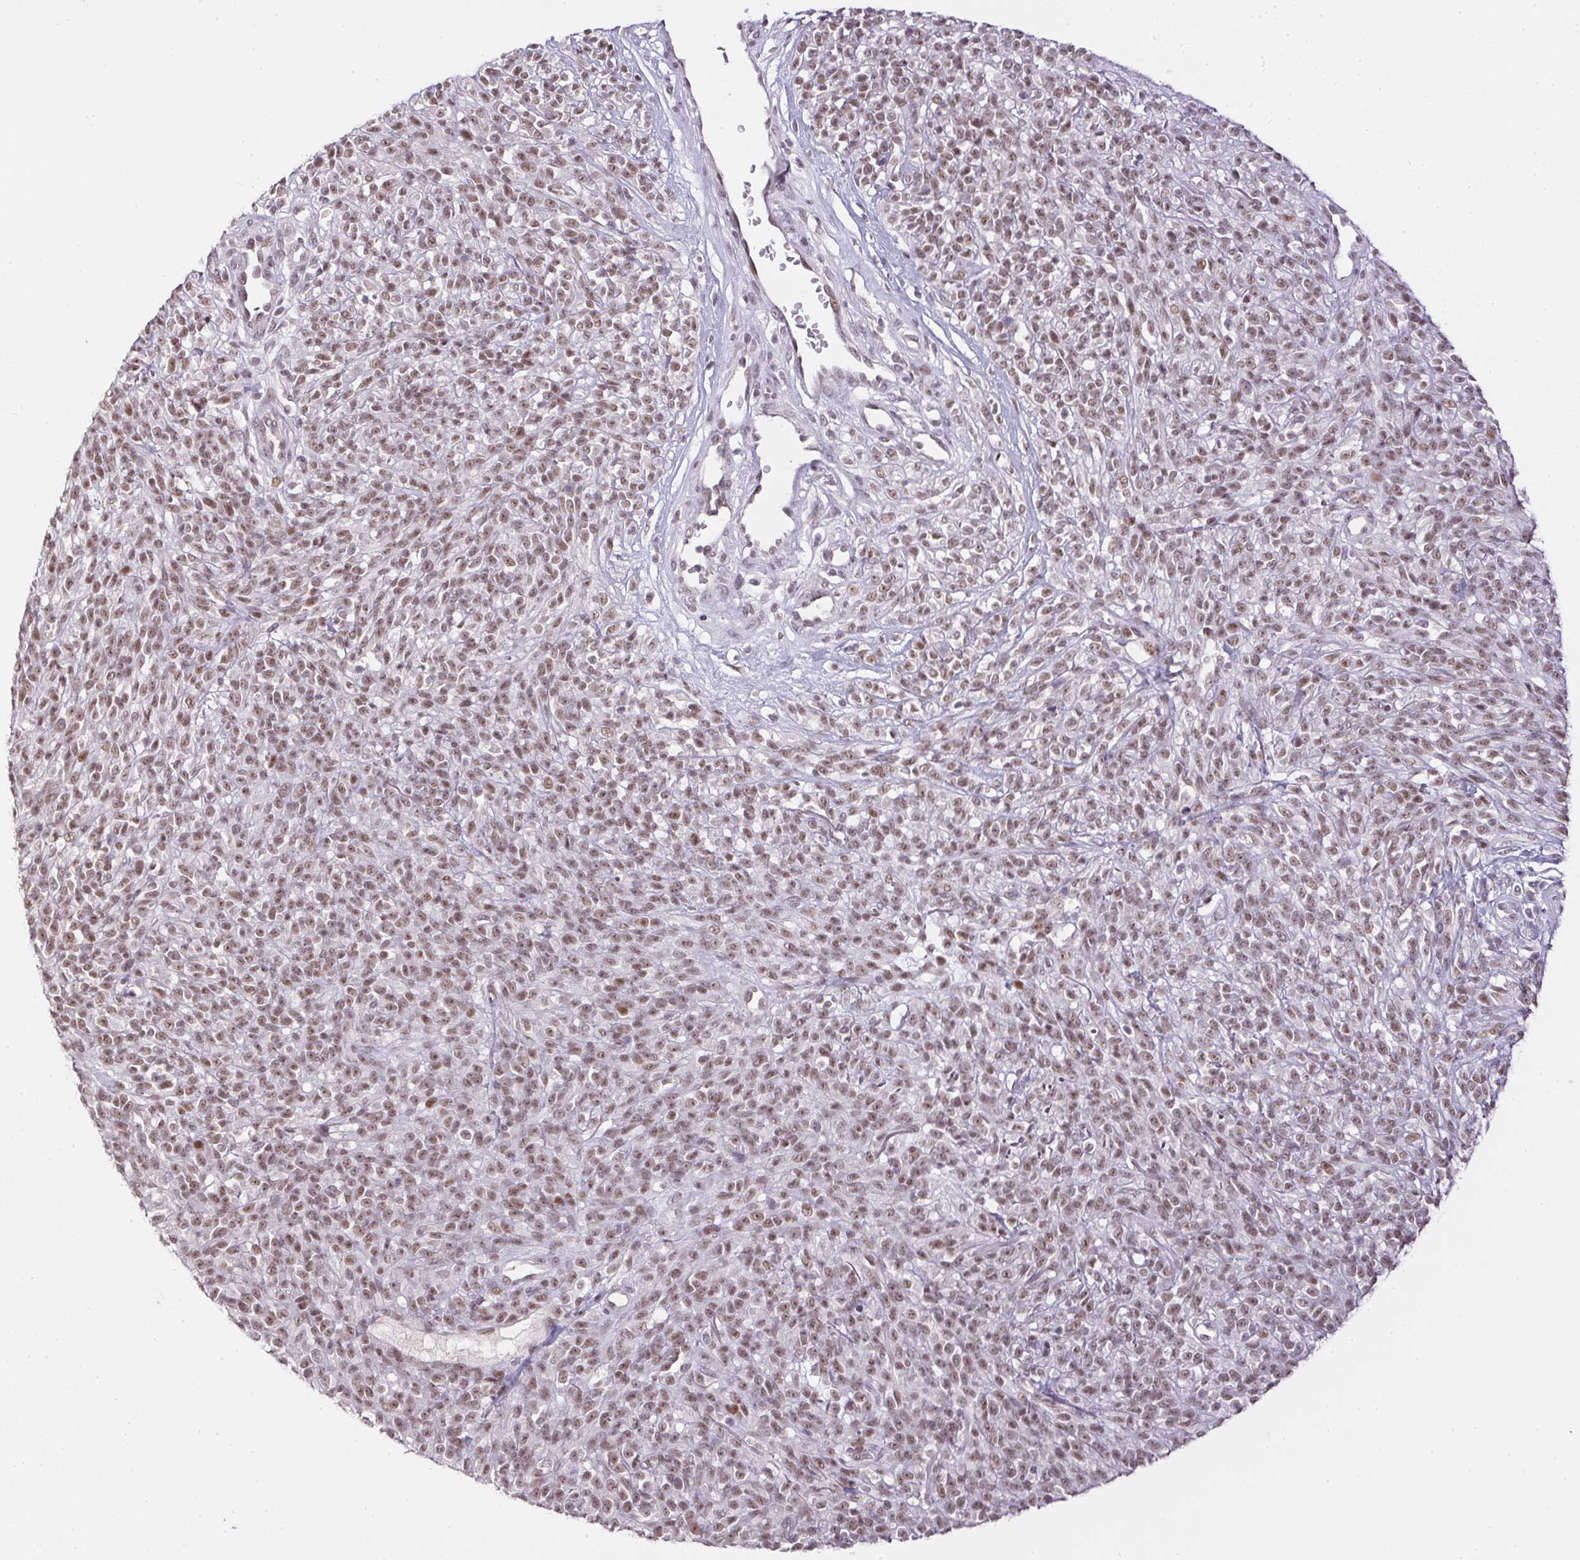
{"staining": {"intensity": "moderate", "quantity": ">75%", "location": "nuclear"}, "tissue": "melanoma", "cell_type": "Tumor cells", "image_type": "cancer", "snomed": [{"axis": "morphology", "description": "Malignant melanoma, NOS"}, {"axis": "topography", "description": "Skin"}, {"axis": "topography", "description": "Skin of trunk"}], "caption": "Tumor cells show medium levels of moderate nuclear staining in about >75% of cells in human malignant melanoma. (brown staining indicates protein expression, while blue staining denotes nuclei).", "gene": "KDM4D", "patient": {"sex": "male", "age": 74}}